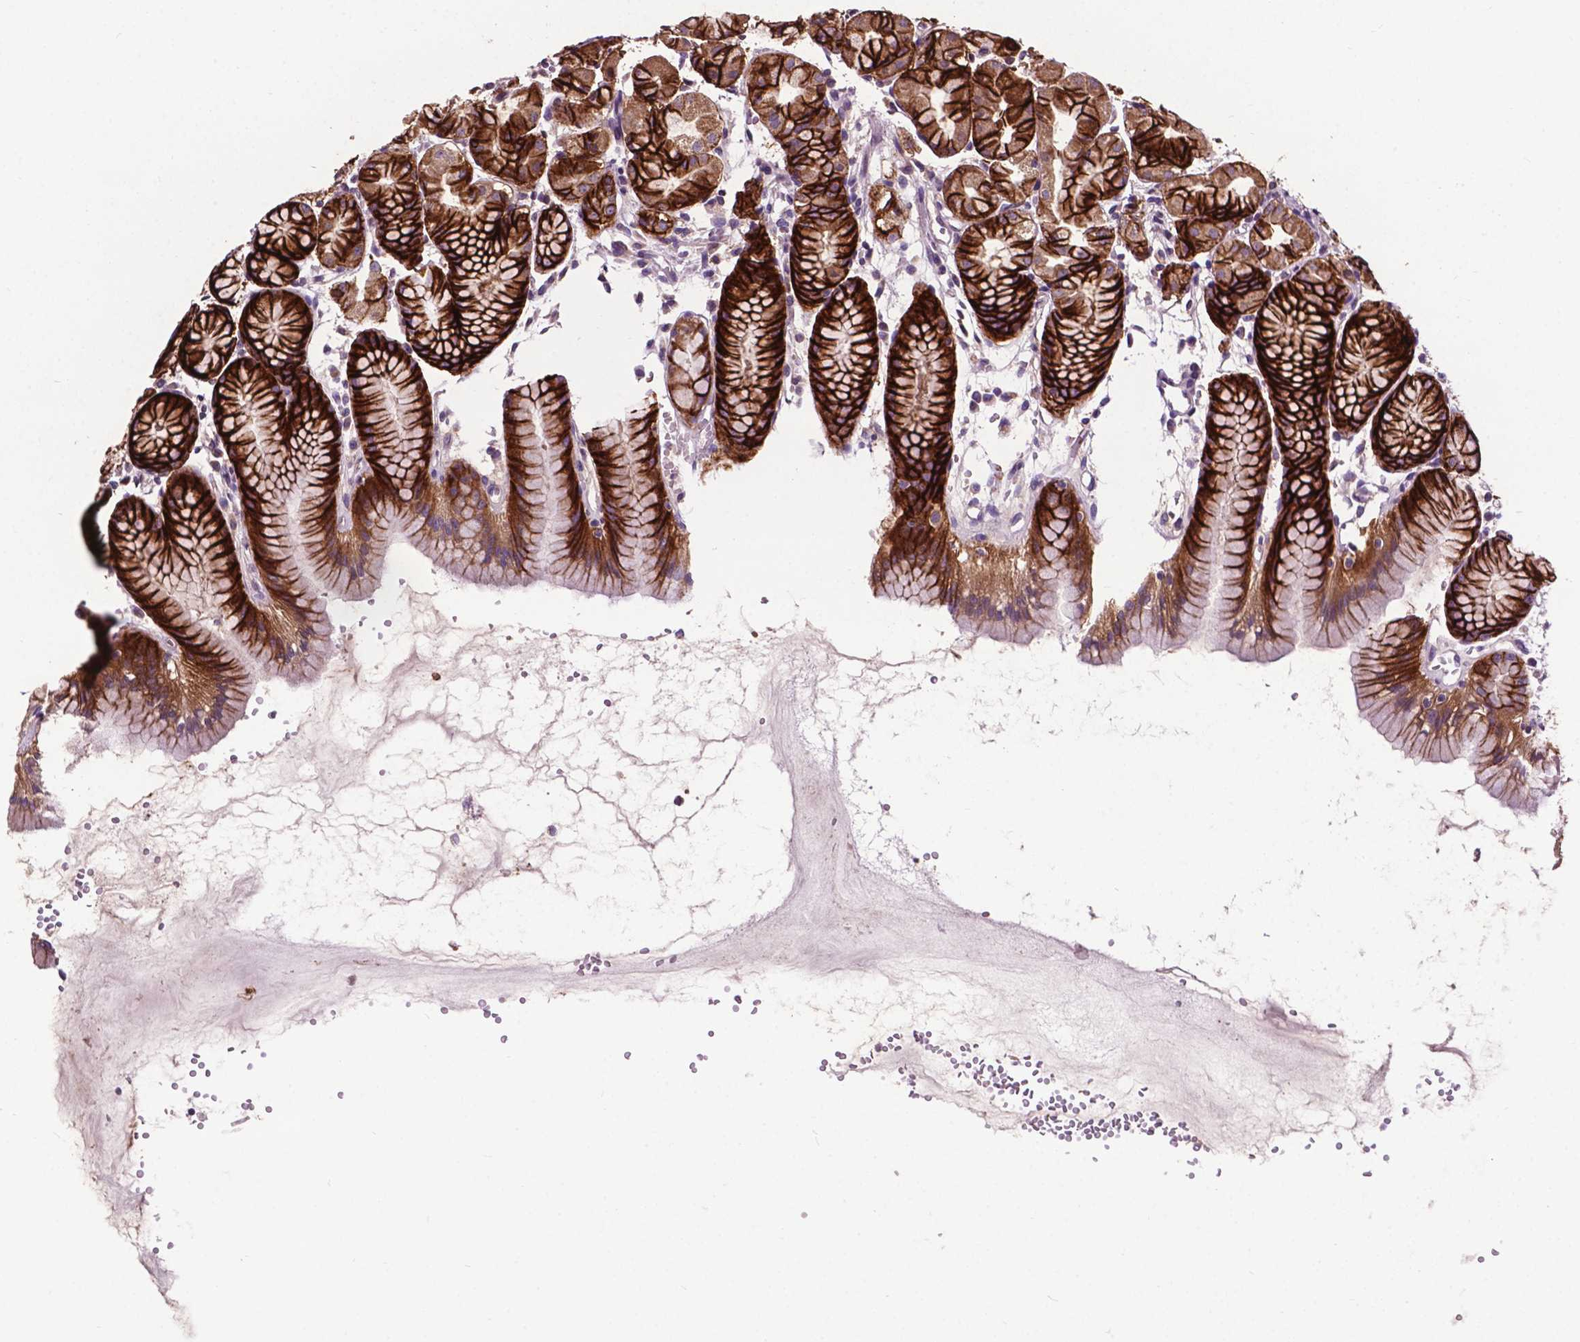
{"staining": {"intensity": "strong", "quantity": ">75%", "location": "cytoplasmic/membranous"}, "tissue": "stomach", "cell_type": "Glandular cells", "image_type": "normal", "snomed": [{"axis": "morphology", "description": "Normal tissue, NOS"}, {"axis": "topography", "description": "Stomach, upper"}], "caption": "Immunohistochemical staining of normal human stomach displays strong cytoplasmic/membranous protein expression in about >75% of glandular cells. (brown staining indicates protein expression, while blue staining denotes nuclei).", "gene": "SPNS2", "patient": {"sex": "male", "age": 47}}